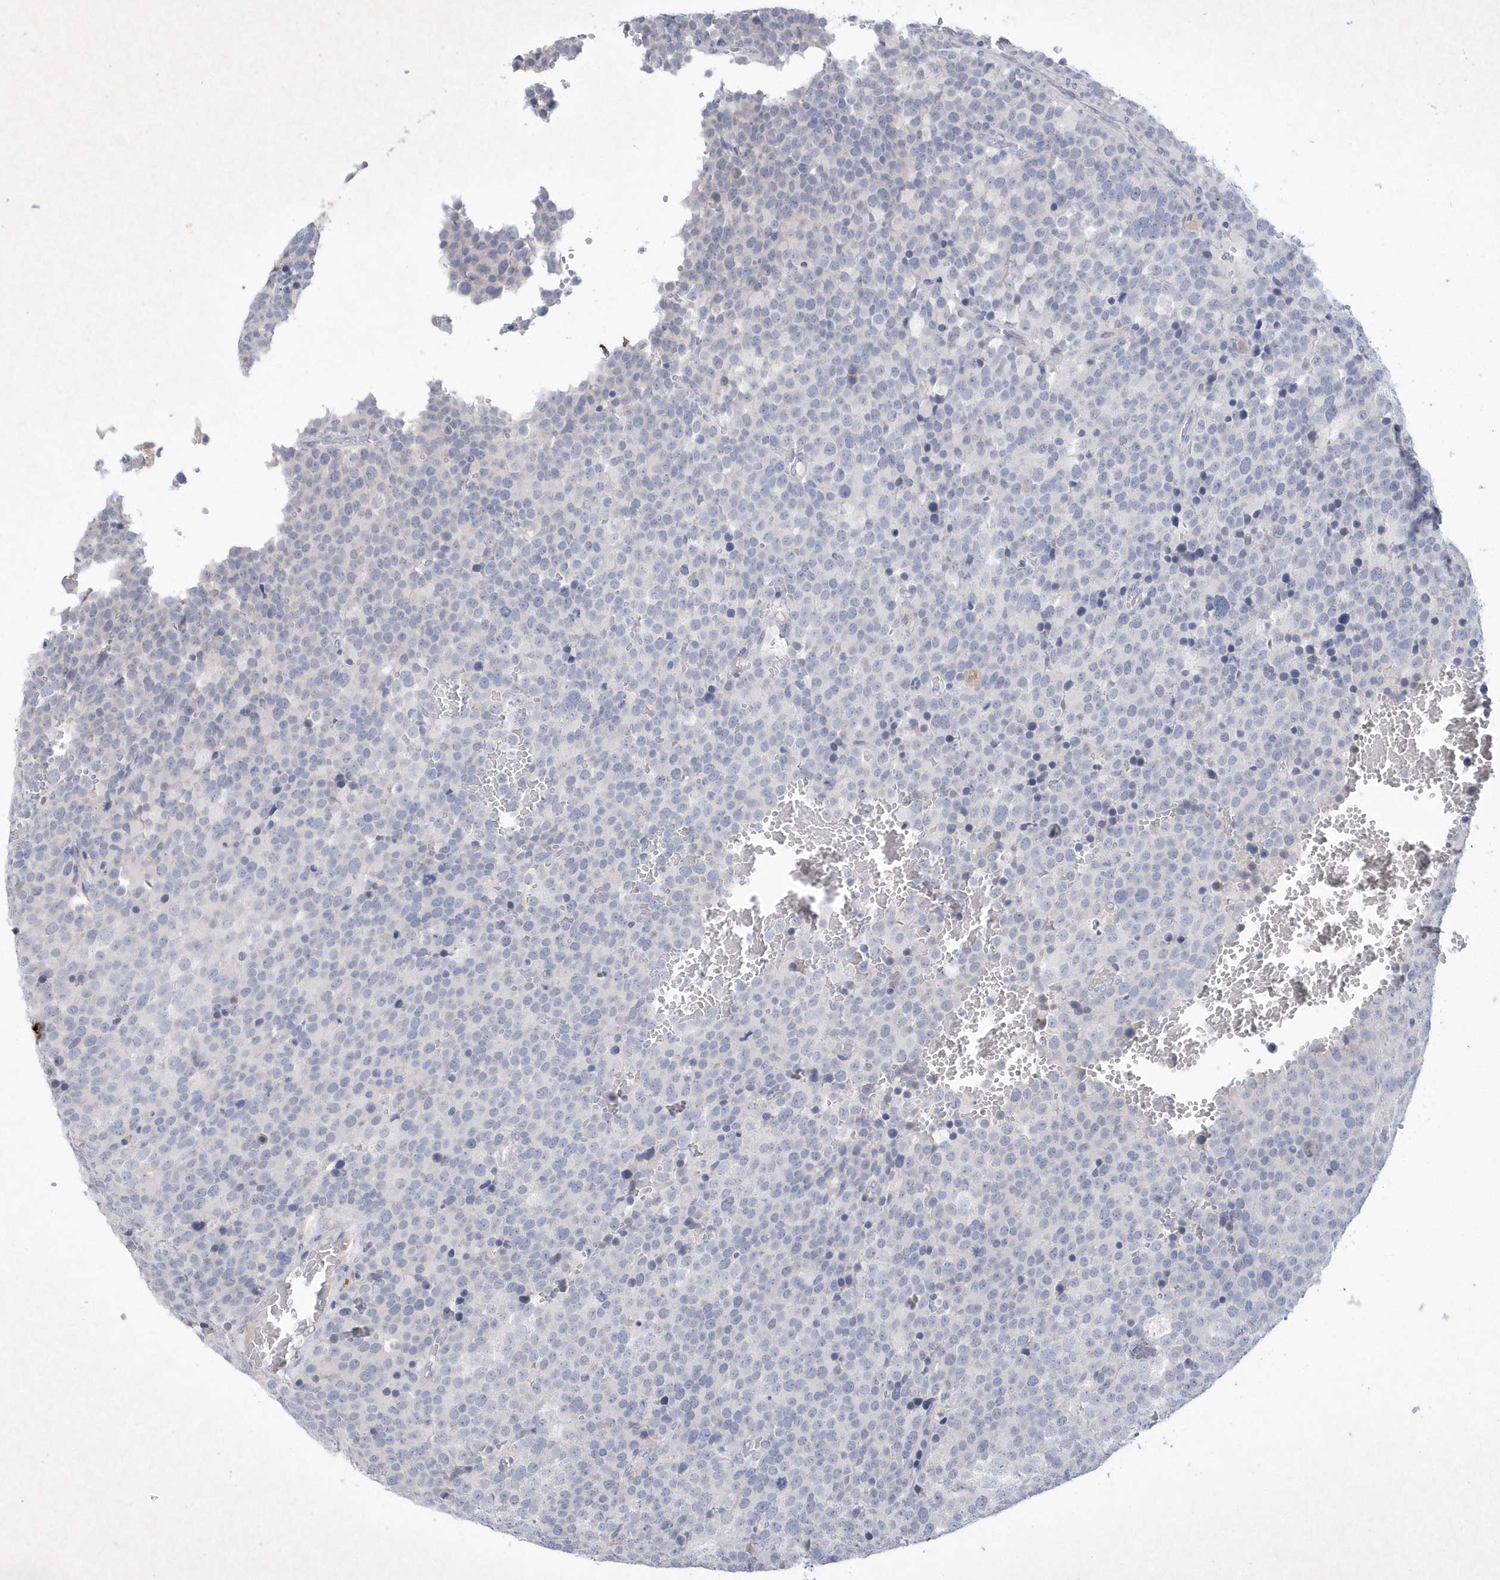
{"staining": {"intensity": "negative", "quantity": "none", "location": "none"}, "tissue": "testis cancer", "cell_type": "Tumor cells", "image_type": "cancer", "snomed": [{"axis": "morphology", "description": "Seminoma, NOS"}, {"axis": "topography", "description": "Testis"}], "caption": "Testis cancer (seminoma) stained for a protein using immunohistochemistry (IHC) exhibits no staining tumor cells.", "gene": "BHLHA15", "patient": {"sex": "male", "age": 71}}